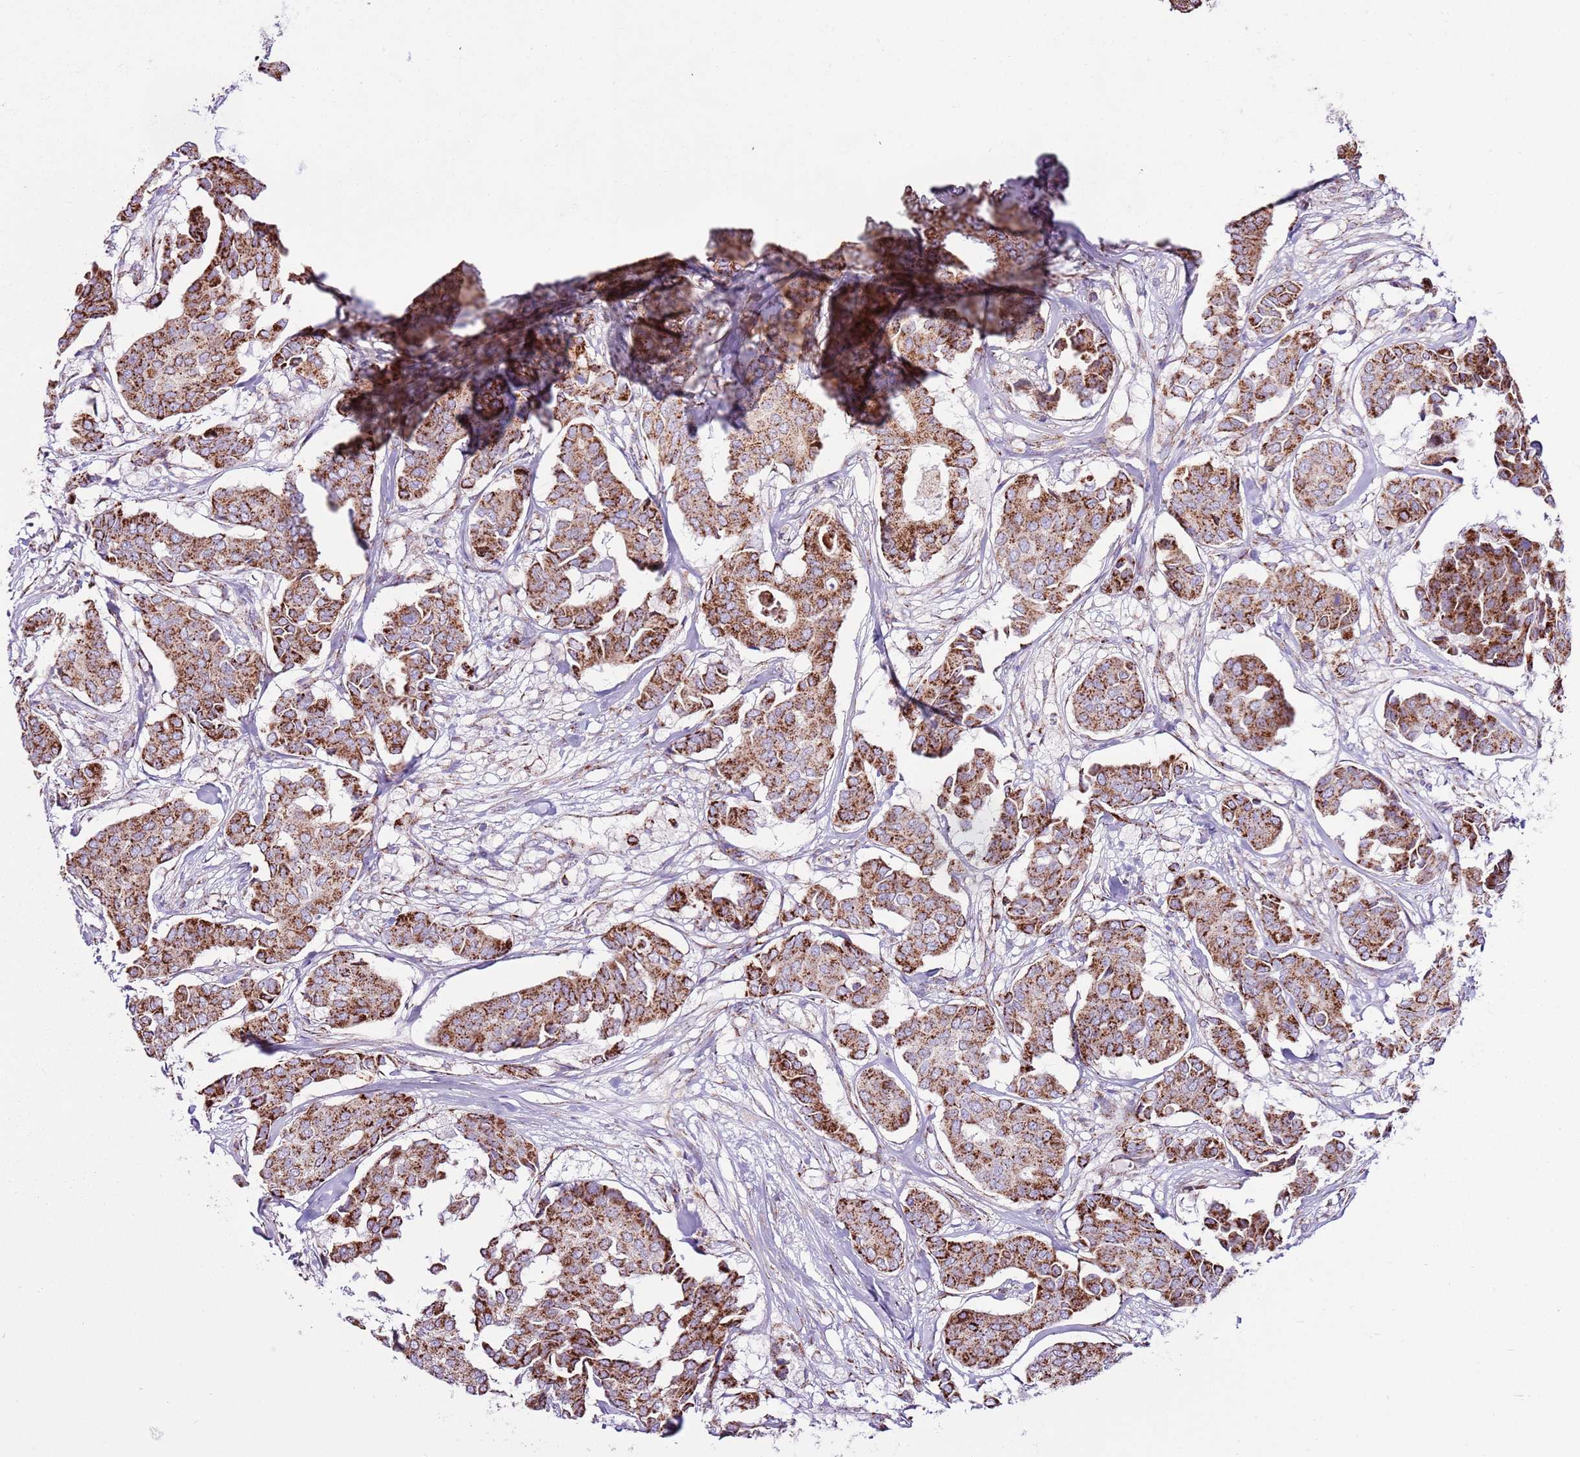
{"staining": {"intensity": "strong", "quantity": "25%-75%", "location": "cytoplasmic/membranous"}, "tissue": "breast cancer", "cell_type": "Tumor cells", "image_type": "cancer", "snomed": [{"axis": "morphology", "description": "Duct carcinoma"}, {"axis": "topography", "description": "Breast"}], "caption": "Strong cytoplasmic/membranous protein staining is identified in approximately 25%-75% of tumor cells in breast cancer. (DAB (3,3'-diaminobenzidine) = brown stain, brightfield microscopy at high magnification).", "gene": "HECTD4", "patient": {"sex": "female", "age": 75}}